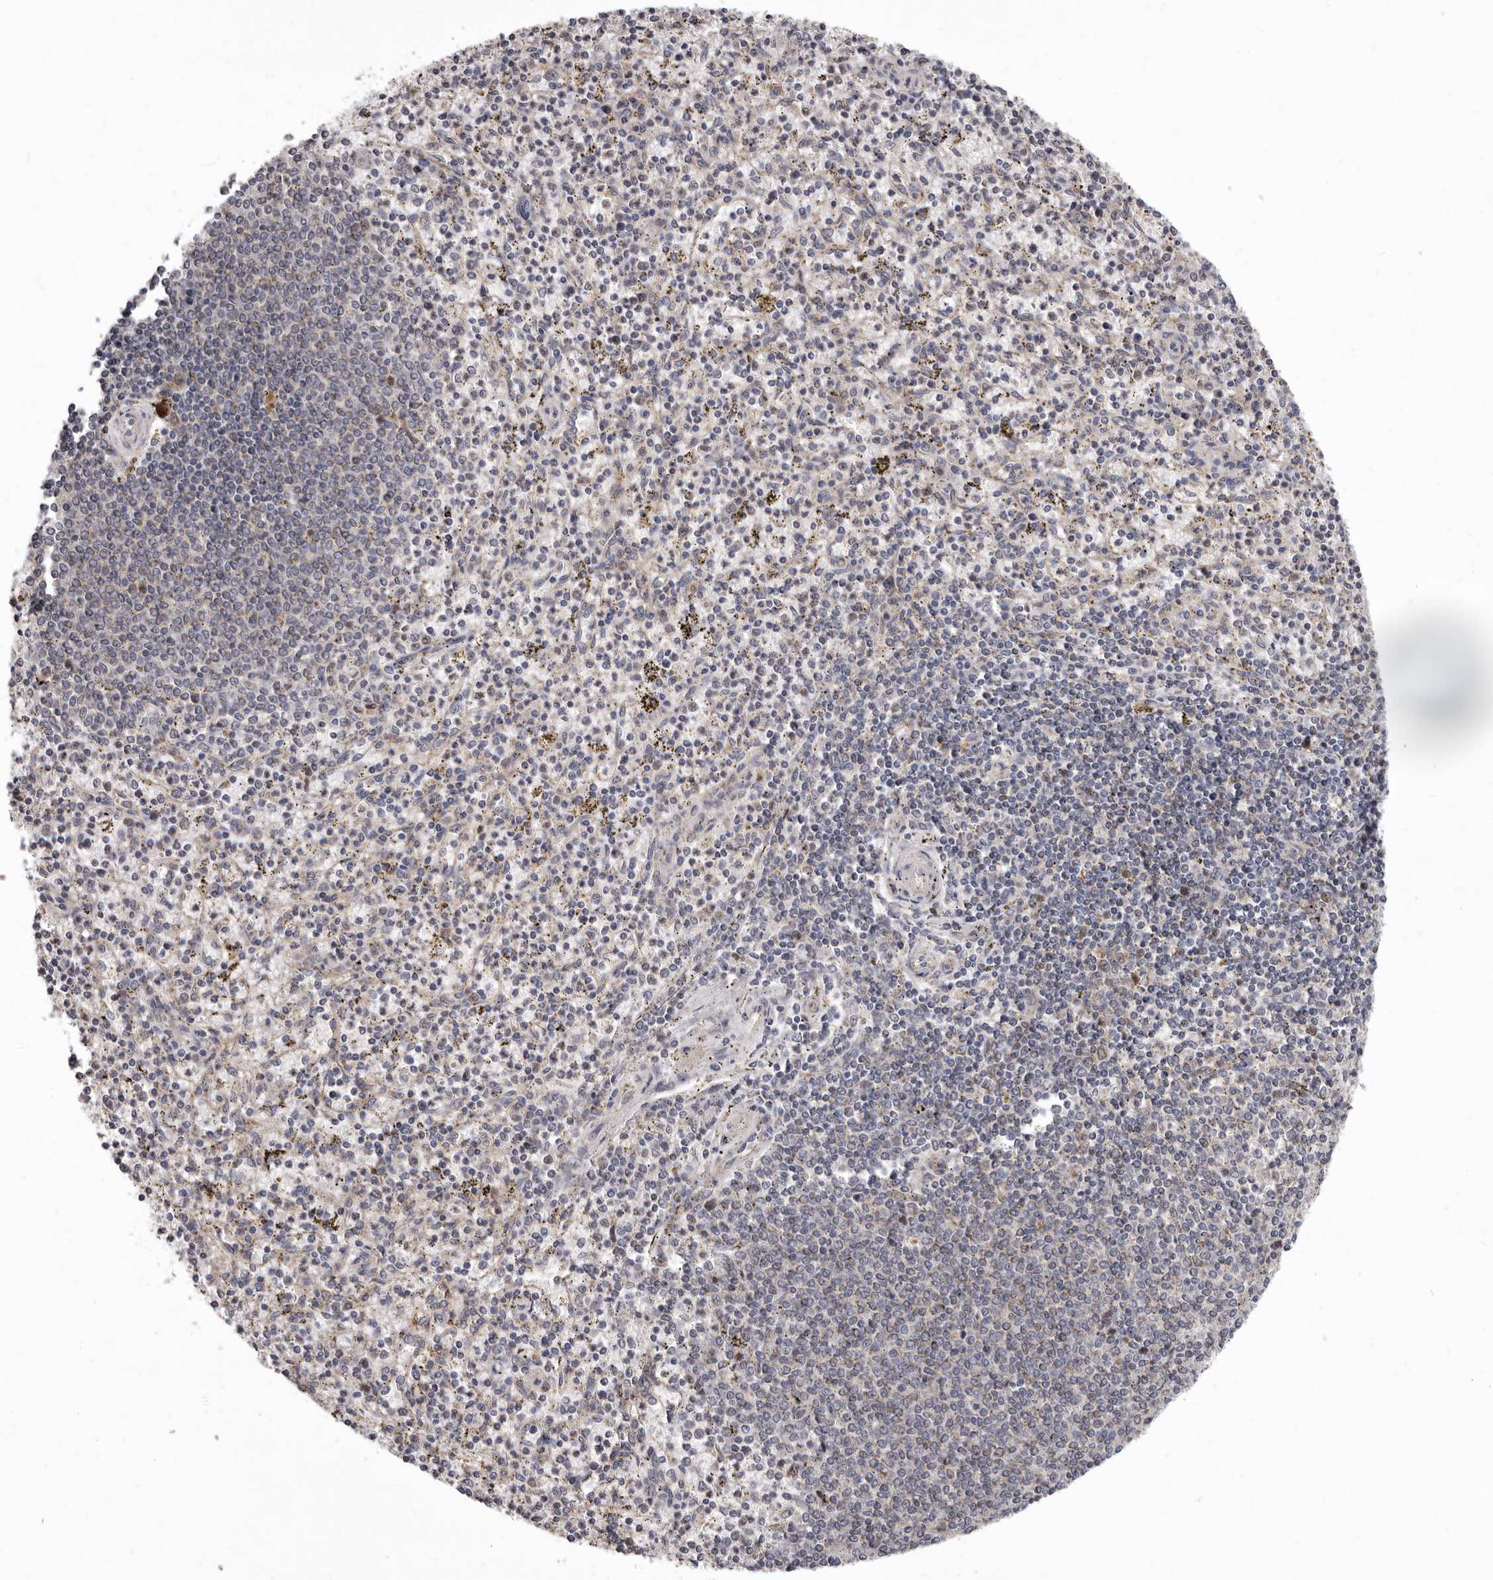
{"staining": {"intensity": "negative", "quantity": "none", "location": "none"}, "tissue": "spleen", "cell_type": "Cells in red pulp", "image_type": "normal", "snomed": [{"axis": "morphology", "description": "Normal tissue, NOS"}, {"axis": "topography", "description": "Spleen"}], "caption": "A micrograph of human spleen is negative for staining in cells in red pulp.", "gene": "SMC4", "patient": {"sex": "male", "age": 72}}